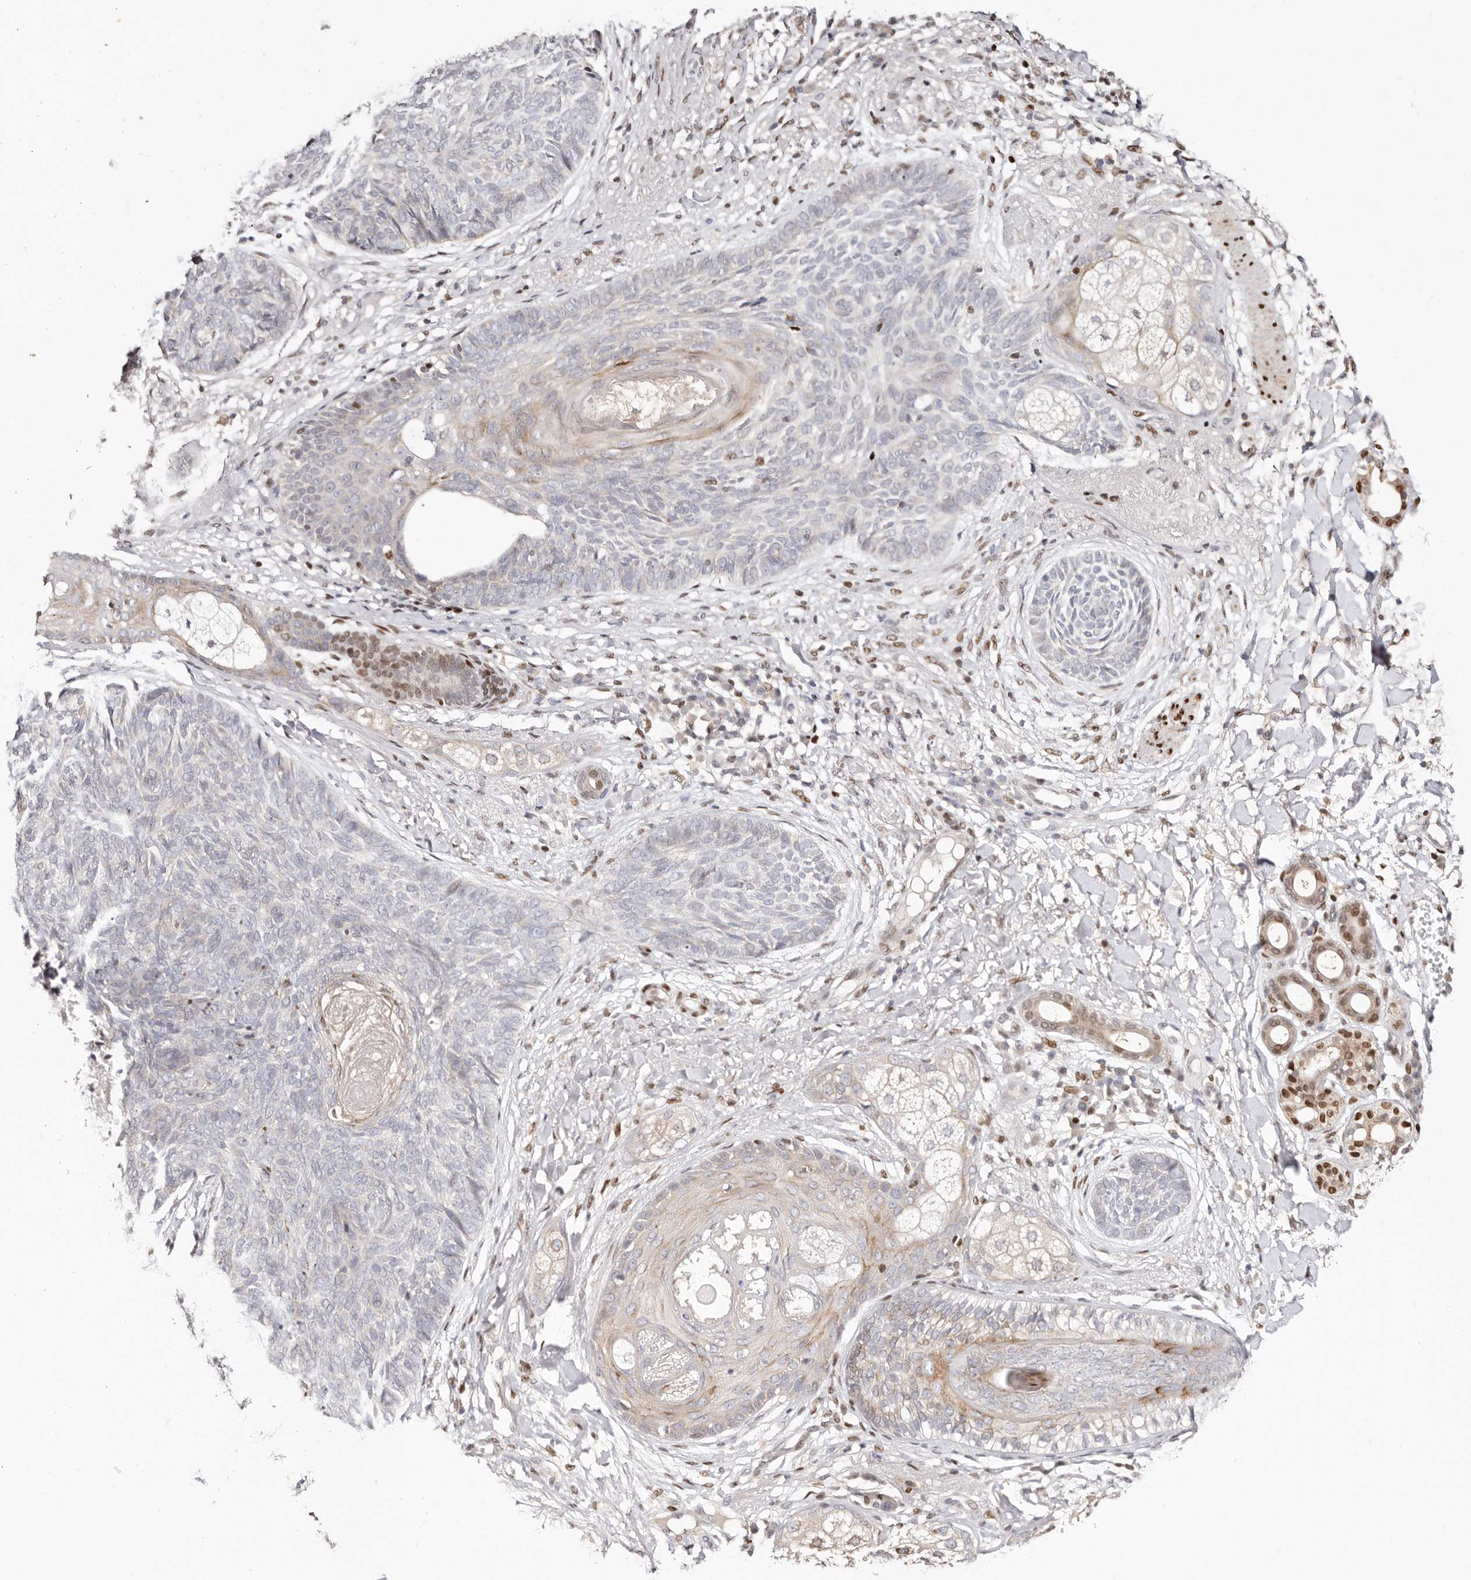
{"staining": {"intensity": "negative", "quantity": "none", "location": "none"}, "tissue": "skin cancer", "cell_type": "Tumor cells", "image_type": "cancer", "snomed": [{"axis": "morphology", "description": "Basal cell carcinoma"}, {"axis": "topography", "description": "Skin"}], "caption": "High power microscopy micrograph of an immunohistochemistry (IHC) photomicrograph of skin basal cell carcinoma, revealing no significant staining in tumor cells. (Stains: DAB (3,3'-diaminobenzidine) immunohistochemistry with hematoxylin counter stain, Microscopy: brightfield microscopy at high magnification).", "gene": "IQGAP3", "patient": {"sex": "male", "age": 85}}